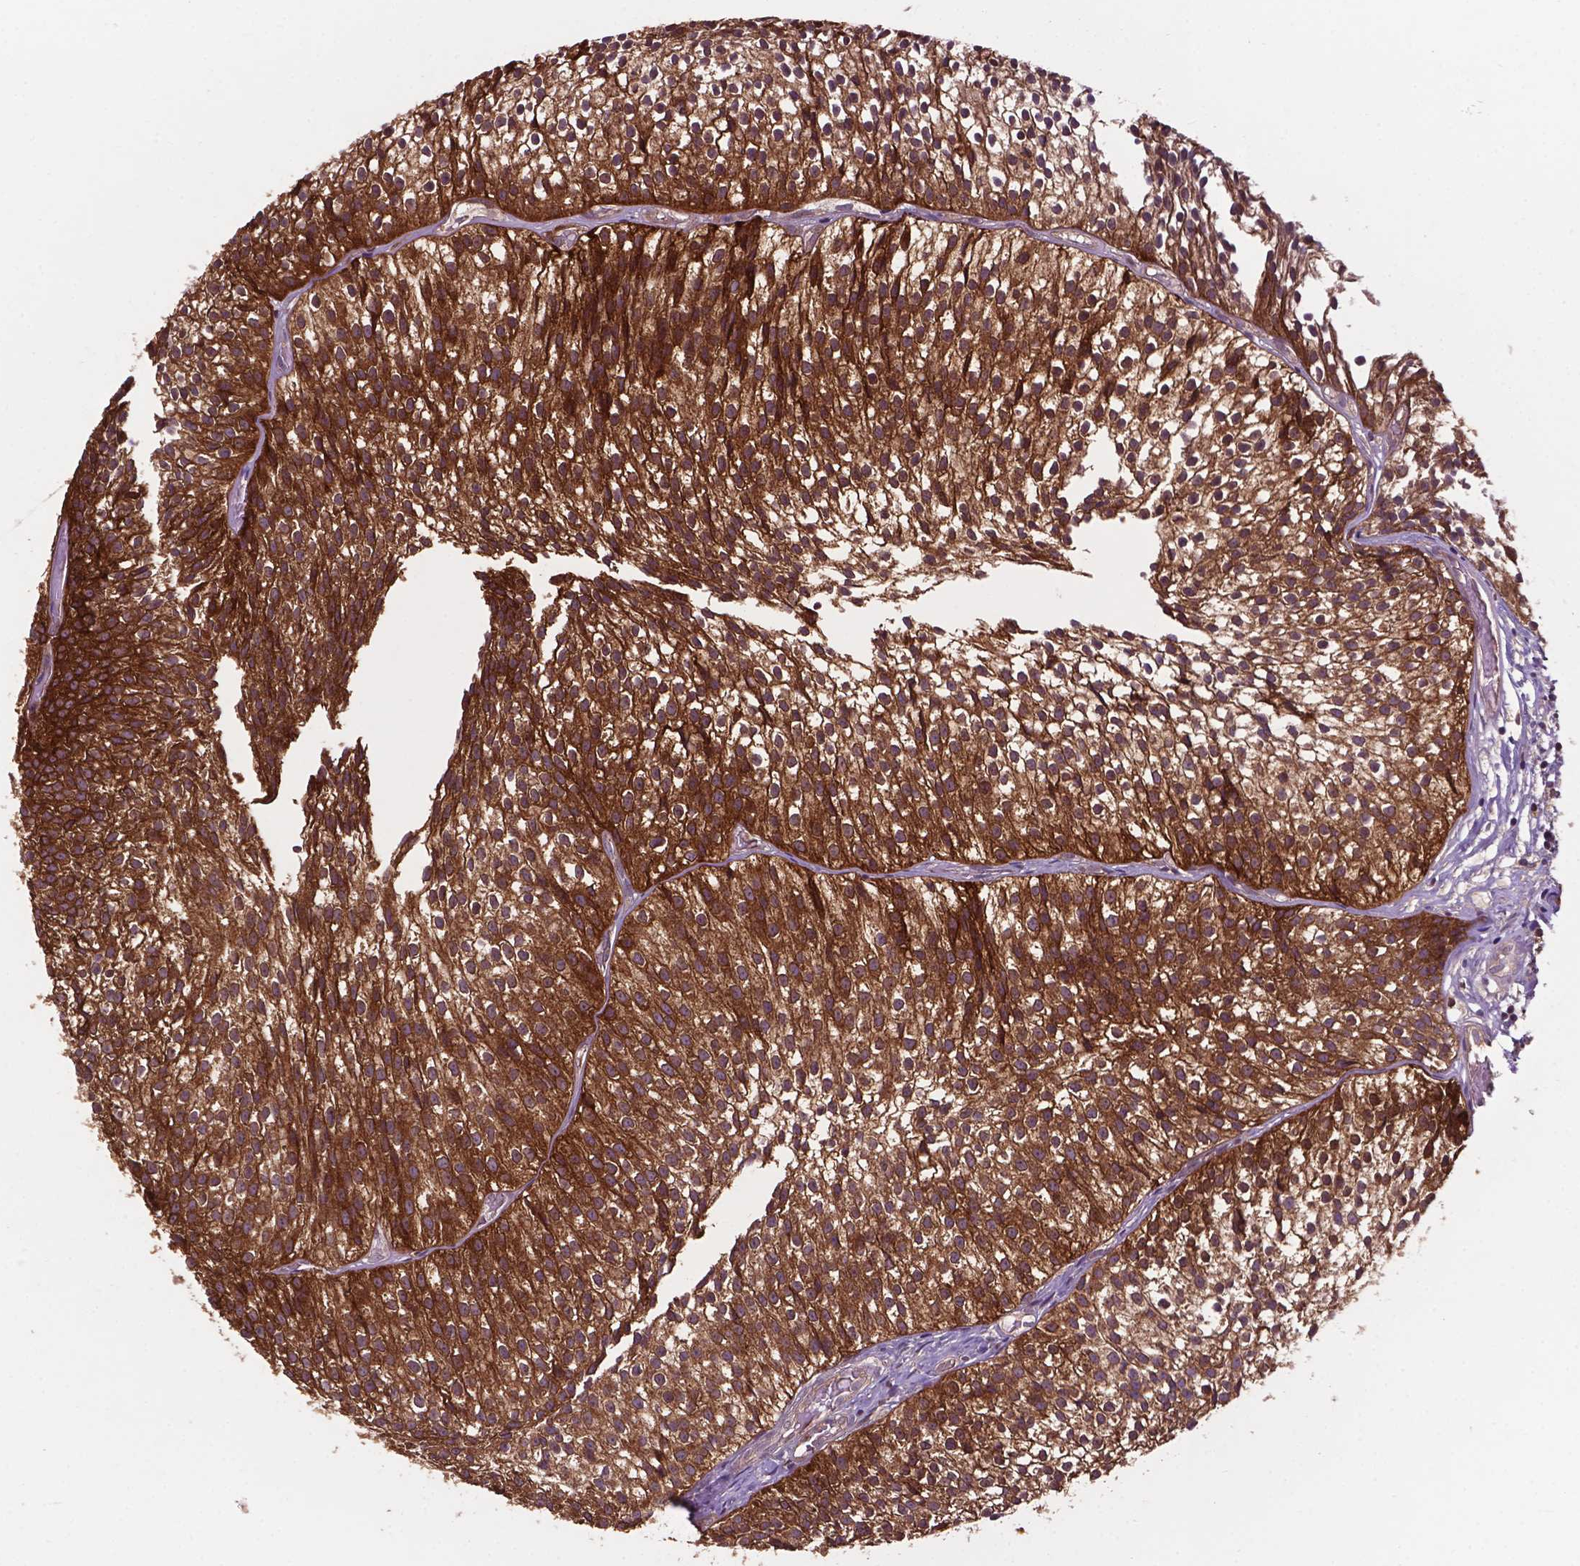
{"staining": {"intensity": "strong", "quantity": ">75%", "location": "cytoplasmic/membranous"}, "tissue": "urothelial cancer", "cell_type": "Tumor cells", "image_type": "cancer", "snomed": [{"axis": "morphology", "description": "Urothelial carcinoma, Low grade"}, {"axis": "topography", "description": "Urinary bladder"}], "caption": "Urothelial carcinoma (low-grade) tissue reveals strong cytoplasmic/membranous expression in approximately >75% of tumor cells, visualized by immunohistochemistry.", "gene": "SMAD3", "patient": {"sex": "male", "age": 63}}